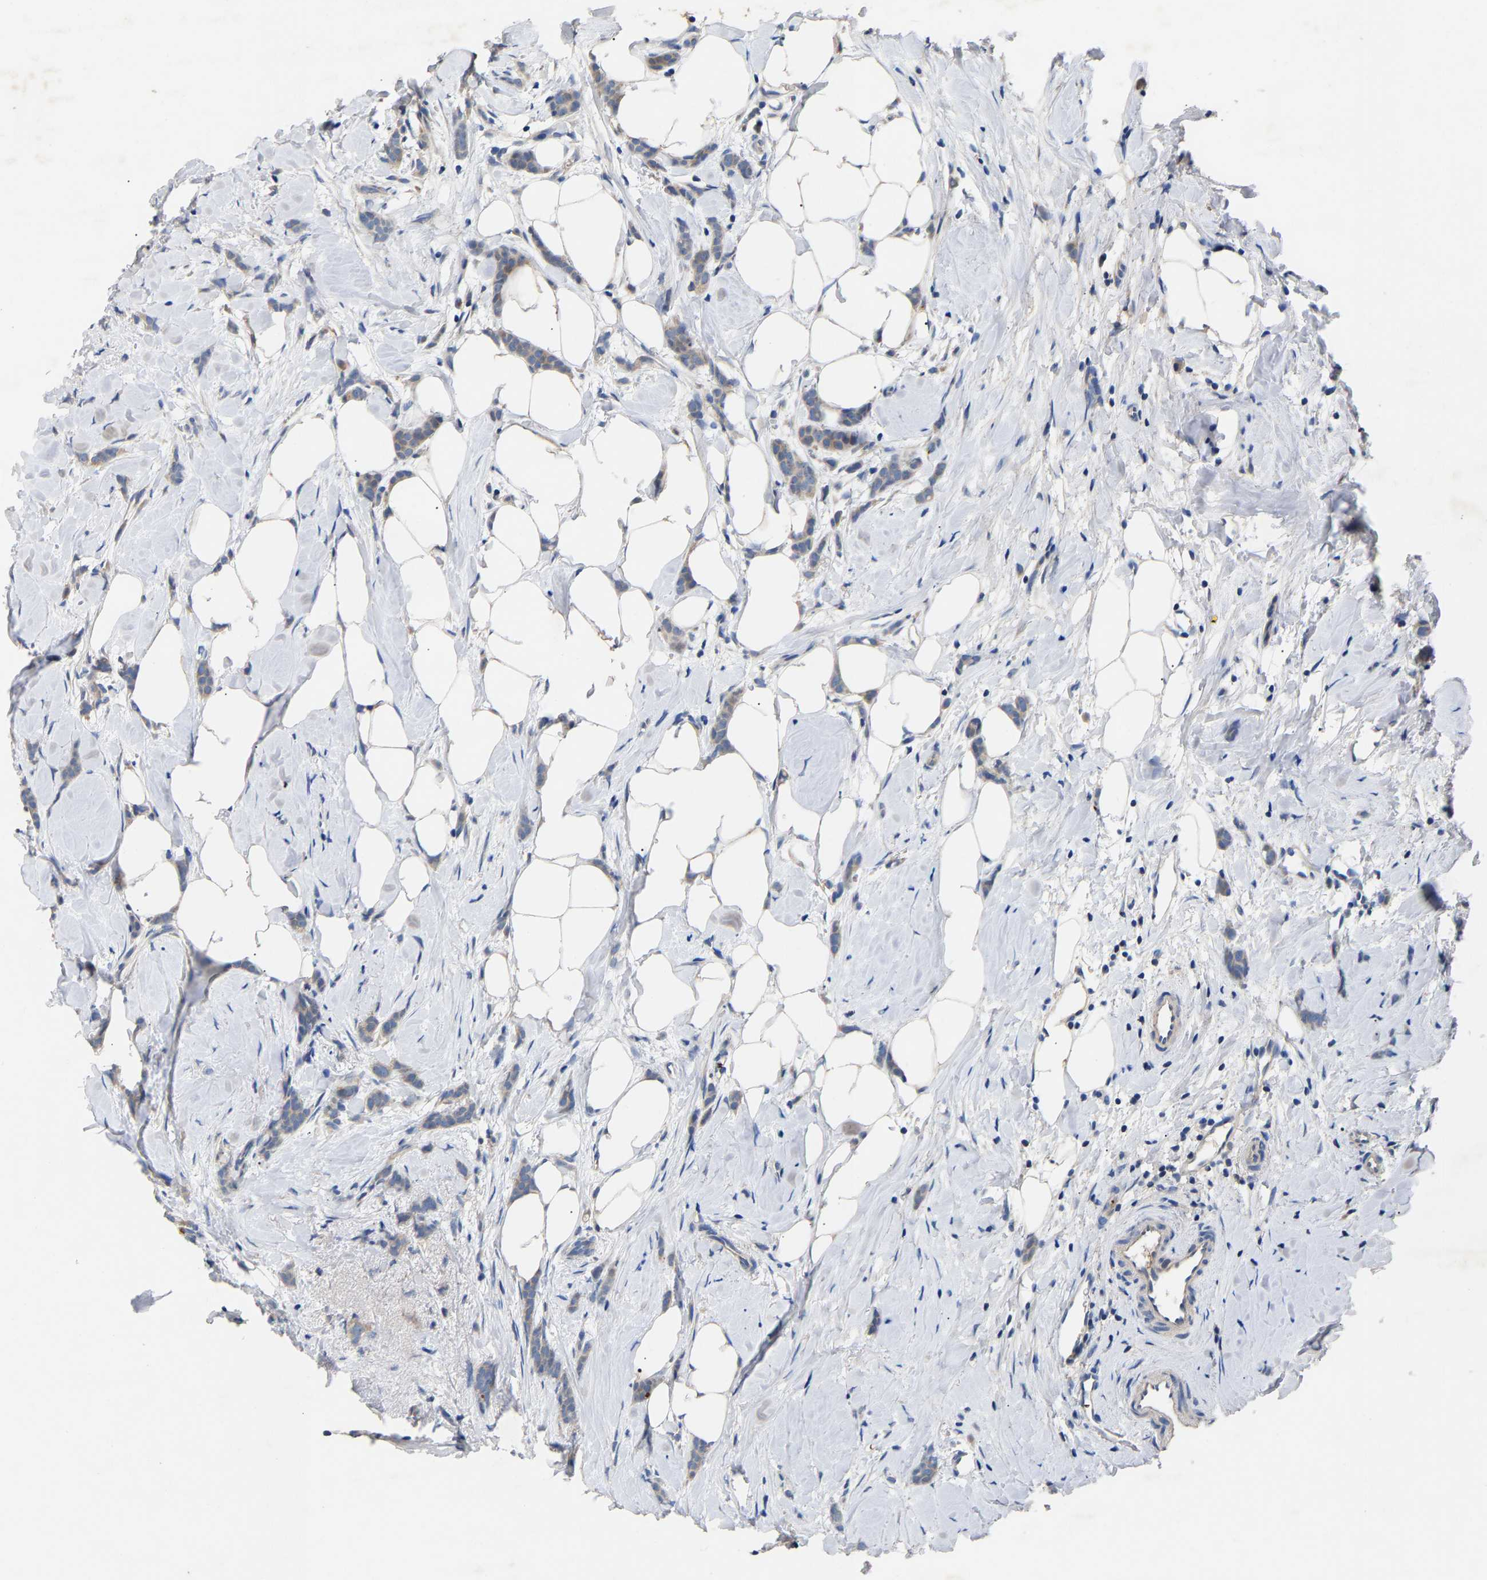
{"staining": {"intensity": "weak", "quantity": ">75%", "location": "cytoplasmic/membranous"}, "tissue": "breast cancer", "cell_type": "Tumor cells", "image_type": "cancer", "snomed": [{"axis": "morphology", "description": "Lobular carcinoma, in situ"}, {"axis": "morphology", "description": "Lobular carcinoma"}, {"axis": "topography", "description": "Breast"}], "caption": "IHC of human lobular carcinoma (breast) shows low levels of weak cytoplasmic/membranous staining in about >75% of tumor cells.", "gene": "CCDC171", "patient": {"sex": "female", "age": 41}}